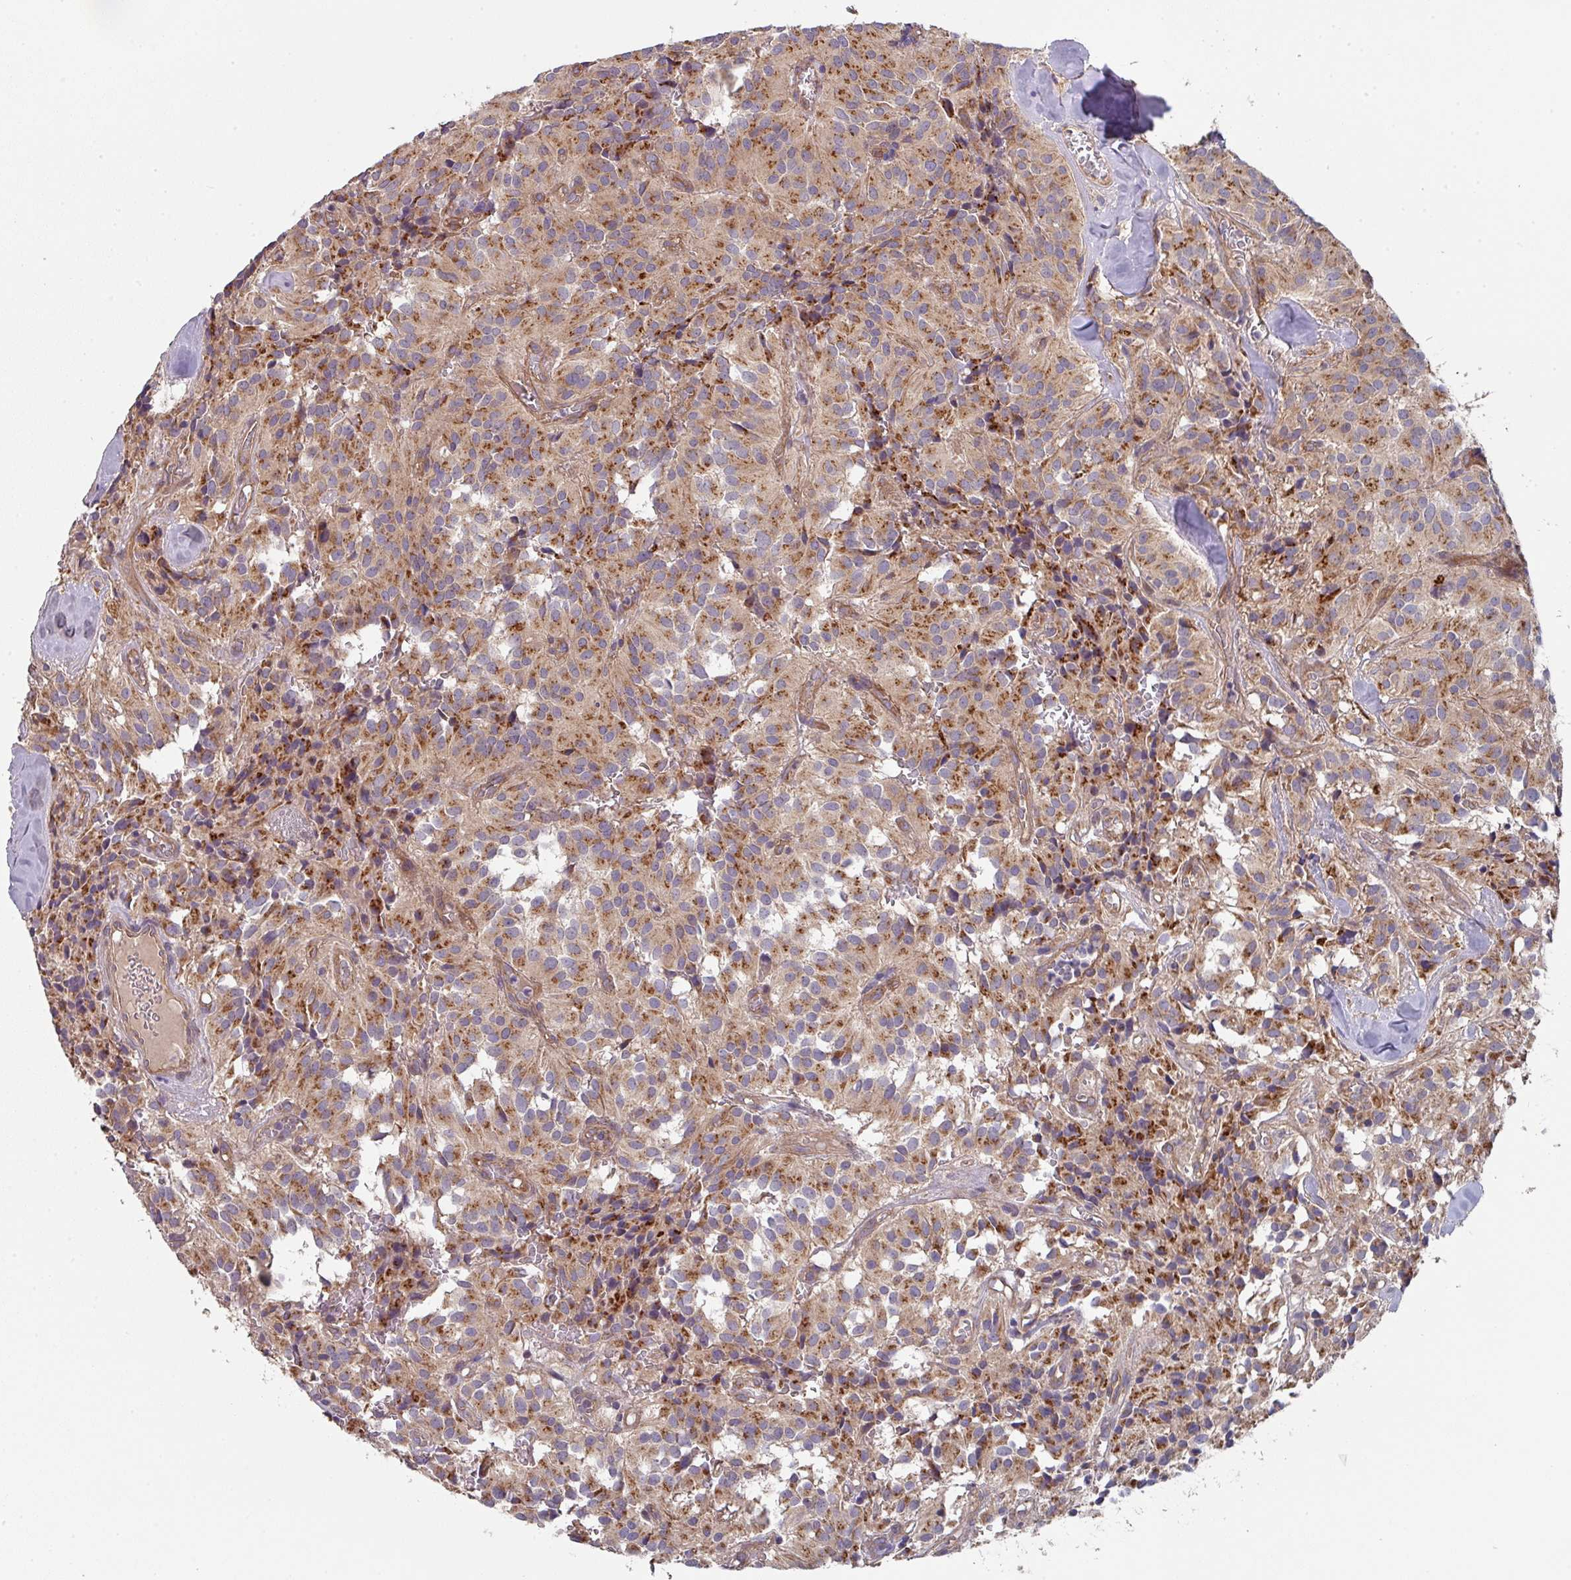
{"staining": {"intensity": "moderate", "quantity": ">75%", "location": "cytoplasmic/membranous"}, "tissue": "glioma", "cell_type": "Tumor cells", "image_type": "cancer", "snomed": [{"axis": "morphology", "description": "Glioma, malignant, Low grade"}, {"axis": "topography", "description": "Brain"}], "caption": "Immunohistochemistry staining of malignant glioma (low-grade), which shows medium levels of moderate cytoplasmic/membranous positivity in about >75% of tumor cells indicating moderate cytoplasmic/membranous protein expression. The staining was performed using DAB (brown) for protein detection and nuclei were counterstained in hematoxylin (blue).", "gene": "DCAF12L2", "patient": {"sex": "male", "age": 42}}